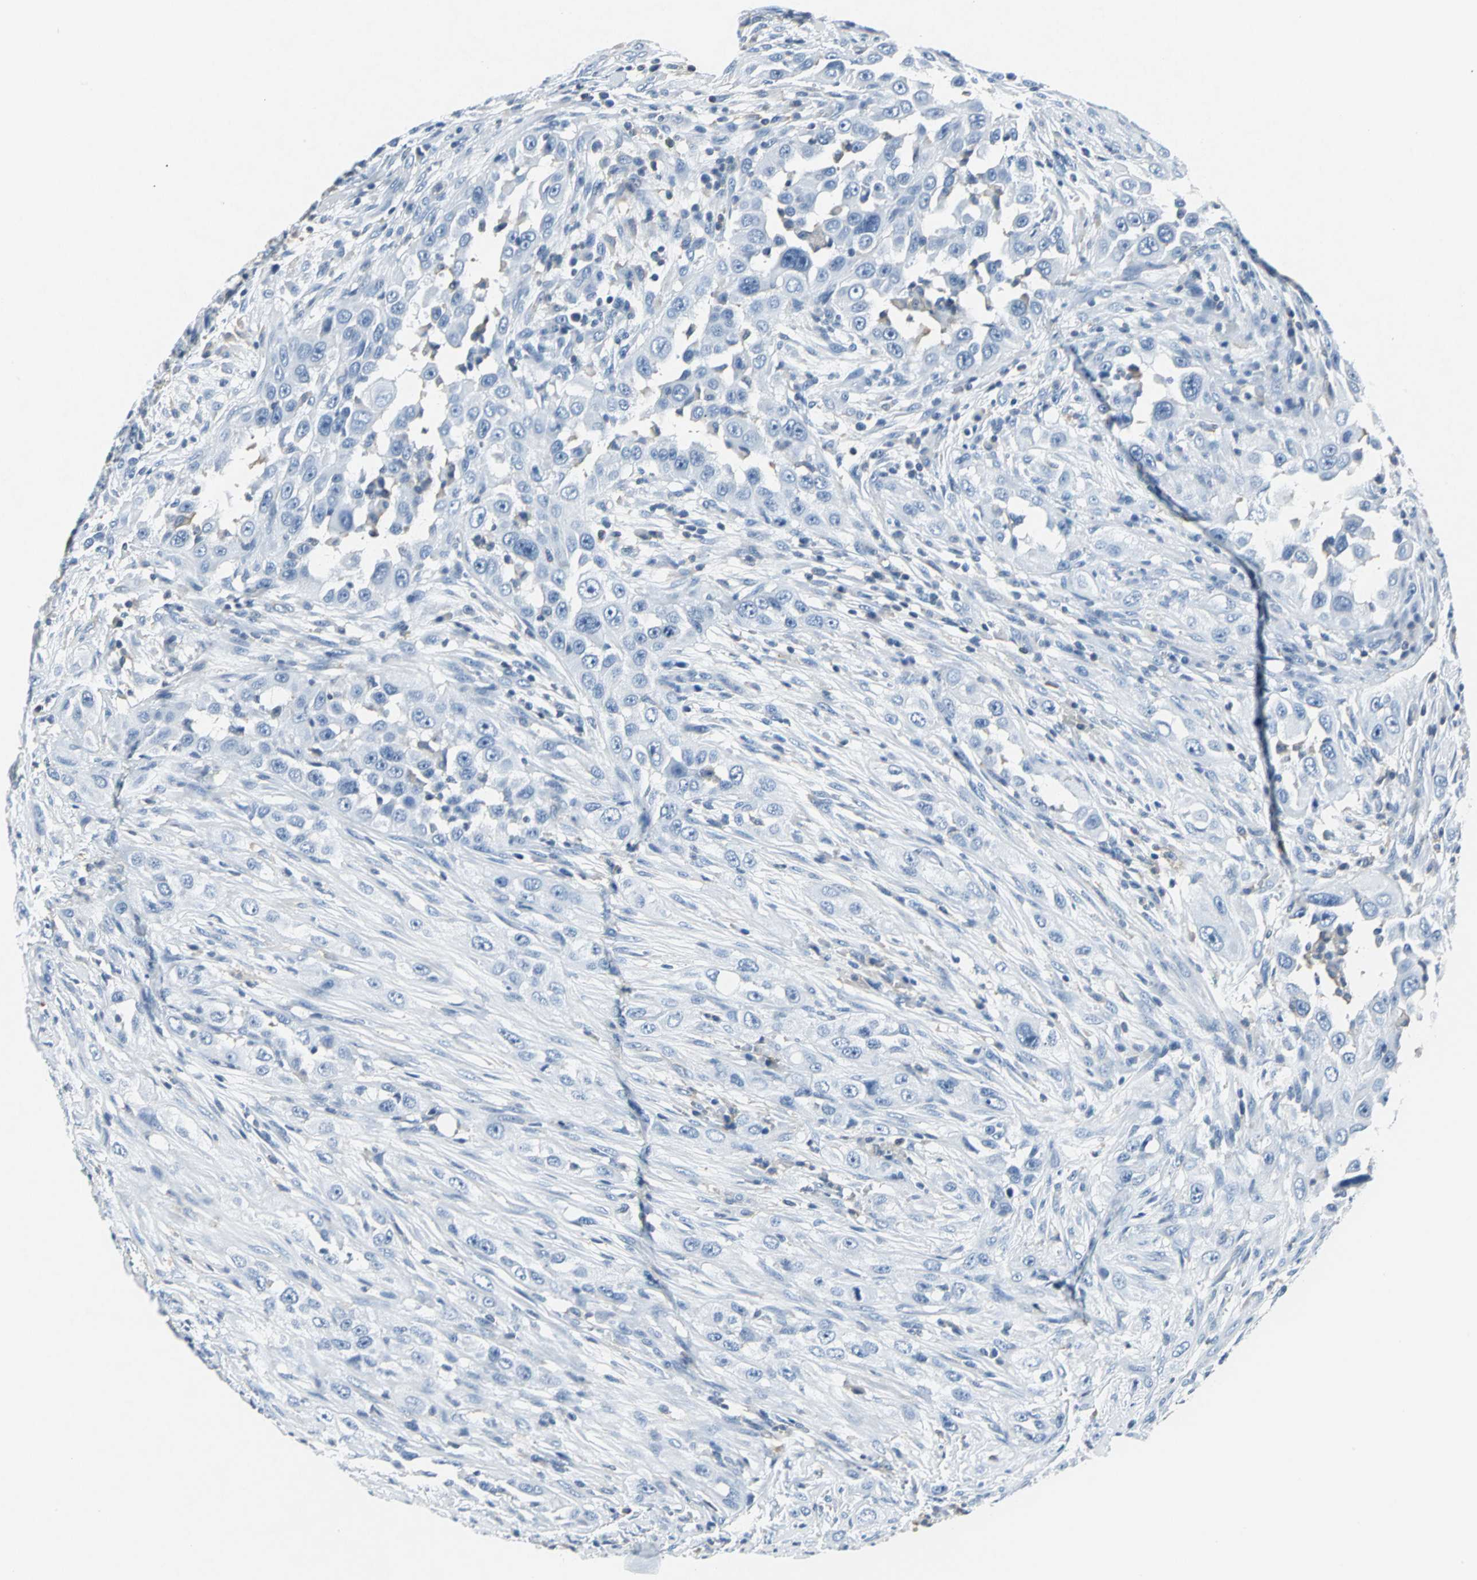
{"staining": {"intensity": "negative", "quantity": "none", "location": "none"}, "tissue": "head and neck cancer", "cell_type": "Tumor cells", "image_type": "cancer", "snomed": [{"axis": "morphology", "description": "Carcinoma, NOS"}, {"axis": "topography", "description": "Head-Neck"}], "caption": "Immunohistochemistry (IHC) micrograph of carcinoma (head and neck) stained for a protein (brown), which reveals no expression in tumor cells.", "gene": "IQGAP2", "patient": {"sex": "male", "age": 87}}